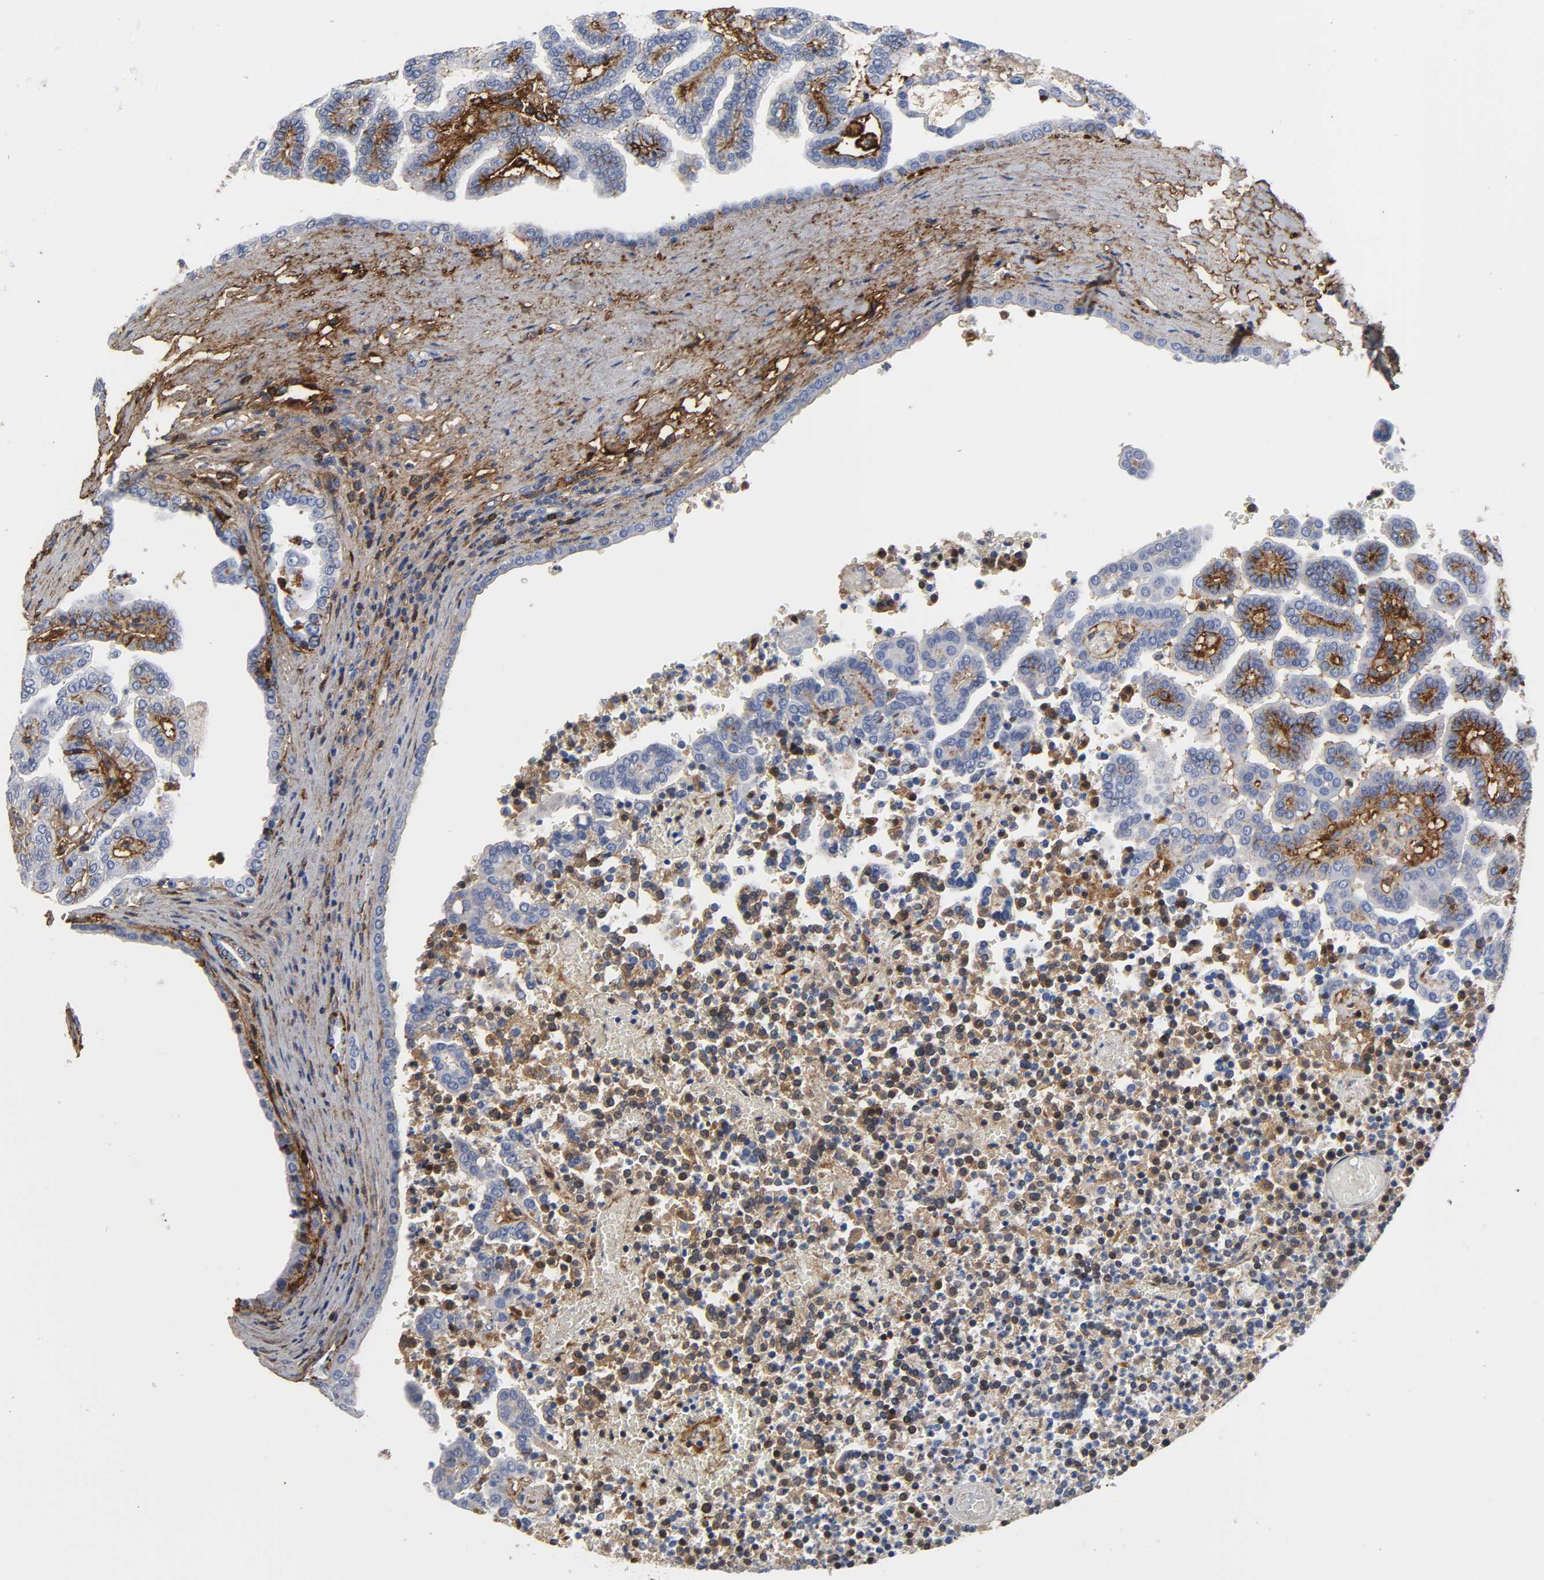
{"staining": {"intensity": "negative", "quantity": "none", "location": "none"}, "tissue": "renal cancer", "cell_type": "Tumor cells", "image_type": "cancer", "snomed": [{"axis": "morphology", "description": "Adenocarcinoma, NOS"}, {"axis": "topography", "description": "Kidney"}], "caption": "Human renal cancer (adenocarcinoma) stained for a protein using IHC shows no expression in tumor cells.", "gene": "FBLN1", "patient": {"sex": "male", "age": 61}}